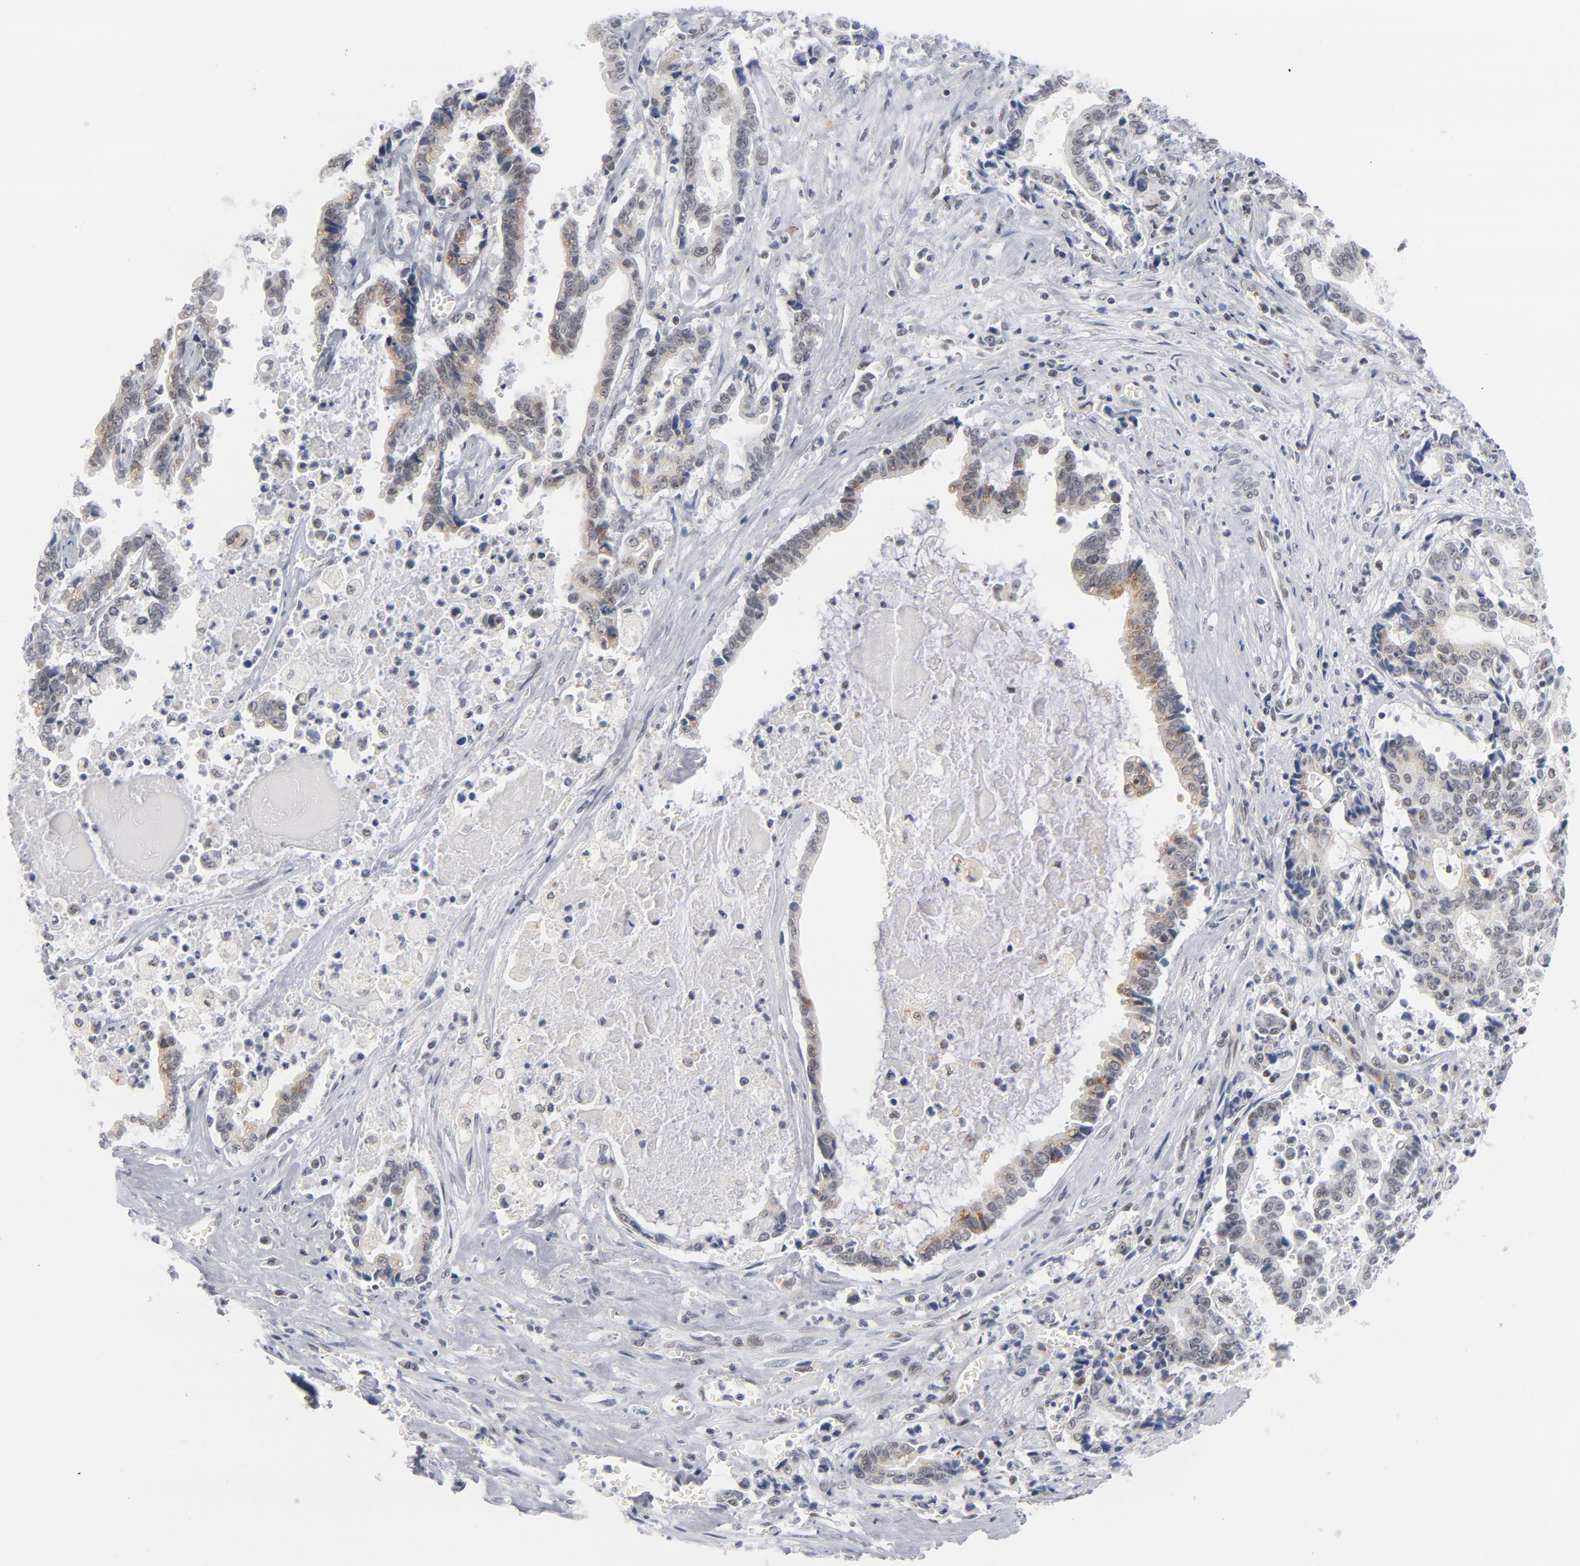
{"staining": {"intensity": "moderate", "quantity": "25%-75%", "location": "cytoplasmic/membranous,nuclear"}, "tissue": "liver cancer", "cell_type": "Tumor cells", "image_type": "cancer", "snomed": [{"axis": "morphology", "description": "Cholangiocarcinoma"}, {"axis": "topography", "description": "Liver"}], "caption": "DAB (3,3'-diaminobenzidine) immunohistochemical staining of liver cancer (cholangiocarcinoma) displays moderate cytoplasmic/membranous and nuclear protein positivity in approximately 25%-75% of tumor cells.", "gene": "BAP1", "patient": {"sex": "male", "age": 57}}